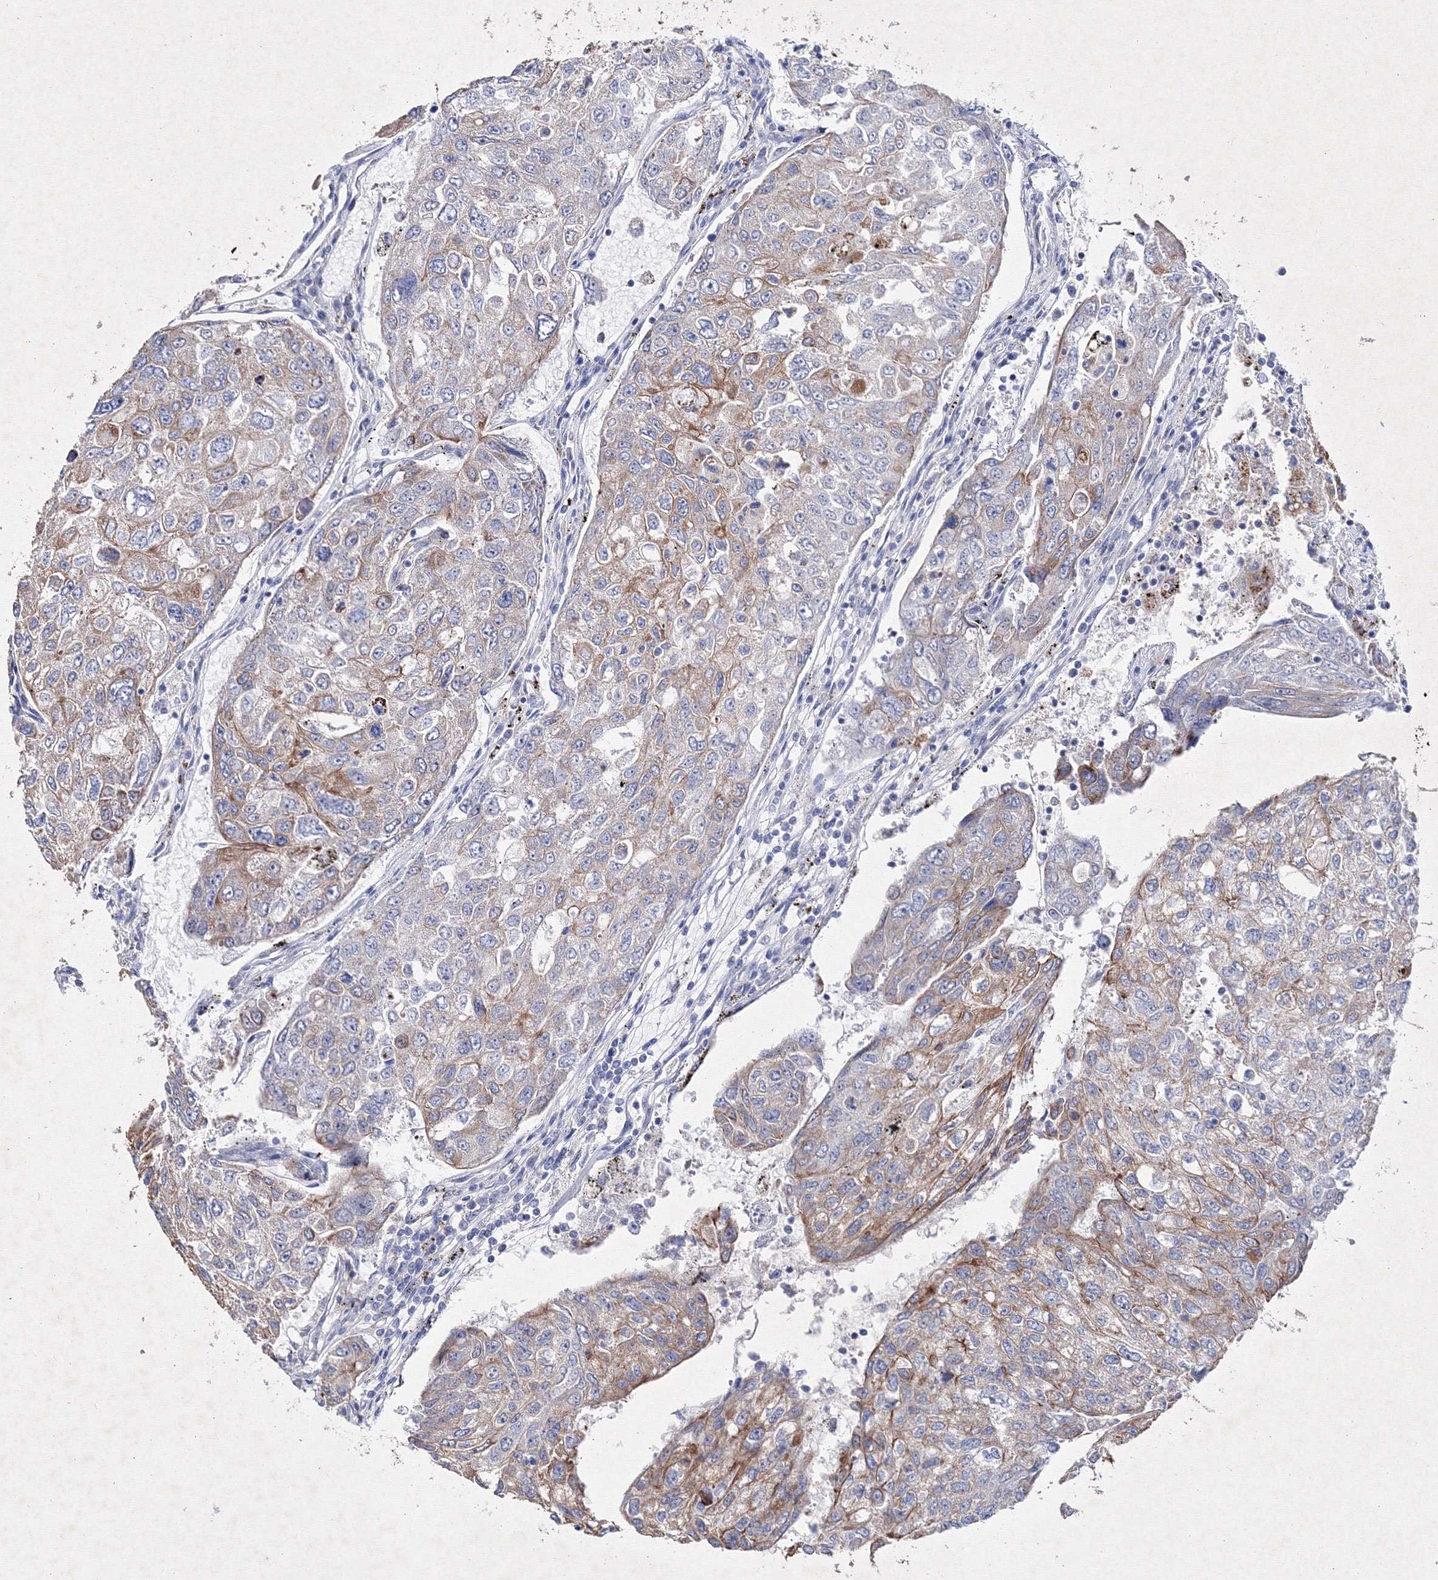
{"staining": {"intensity": "moderate", "quantity": "25%-75%", "location": "cytoplasmic/membranous"}, "tissue": "urothelial cancer", "cell_type": "Tumor cells", "image_type": "cancer", "snomed": [{"axis": "morphology", "description": "Urothelial carcinoma, High grade"}, {"axis": "topography", "description": "Lymph node"}, {"axis": "topography", "description": "Urinary bladder"}], "caption": "Protein analysis of urothelial cancer tissue exhibits moderate cytoplasmic/membranous positivity in about 25%-75% of tumor cells.", "gene": "SMIM29", "patient": {"sex": "male", "age": 51}}